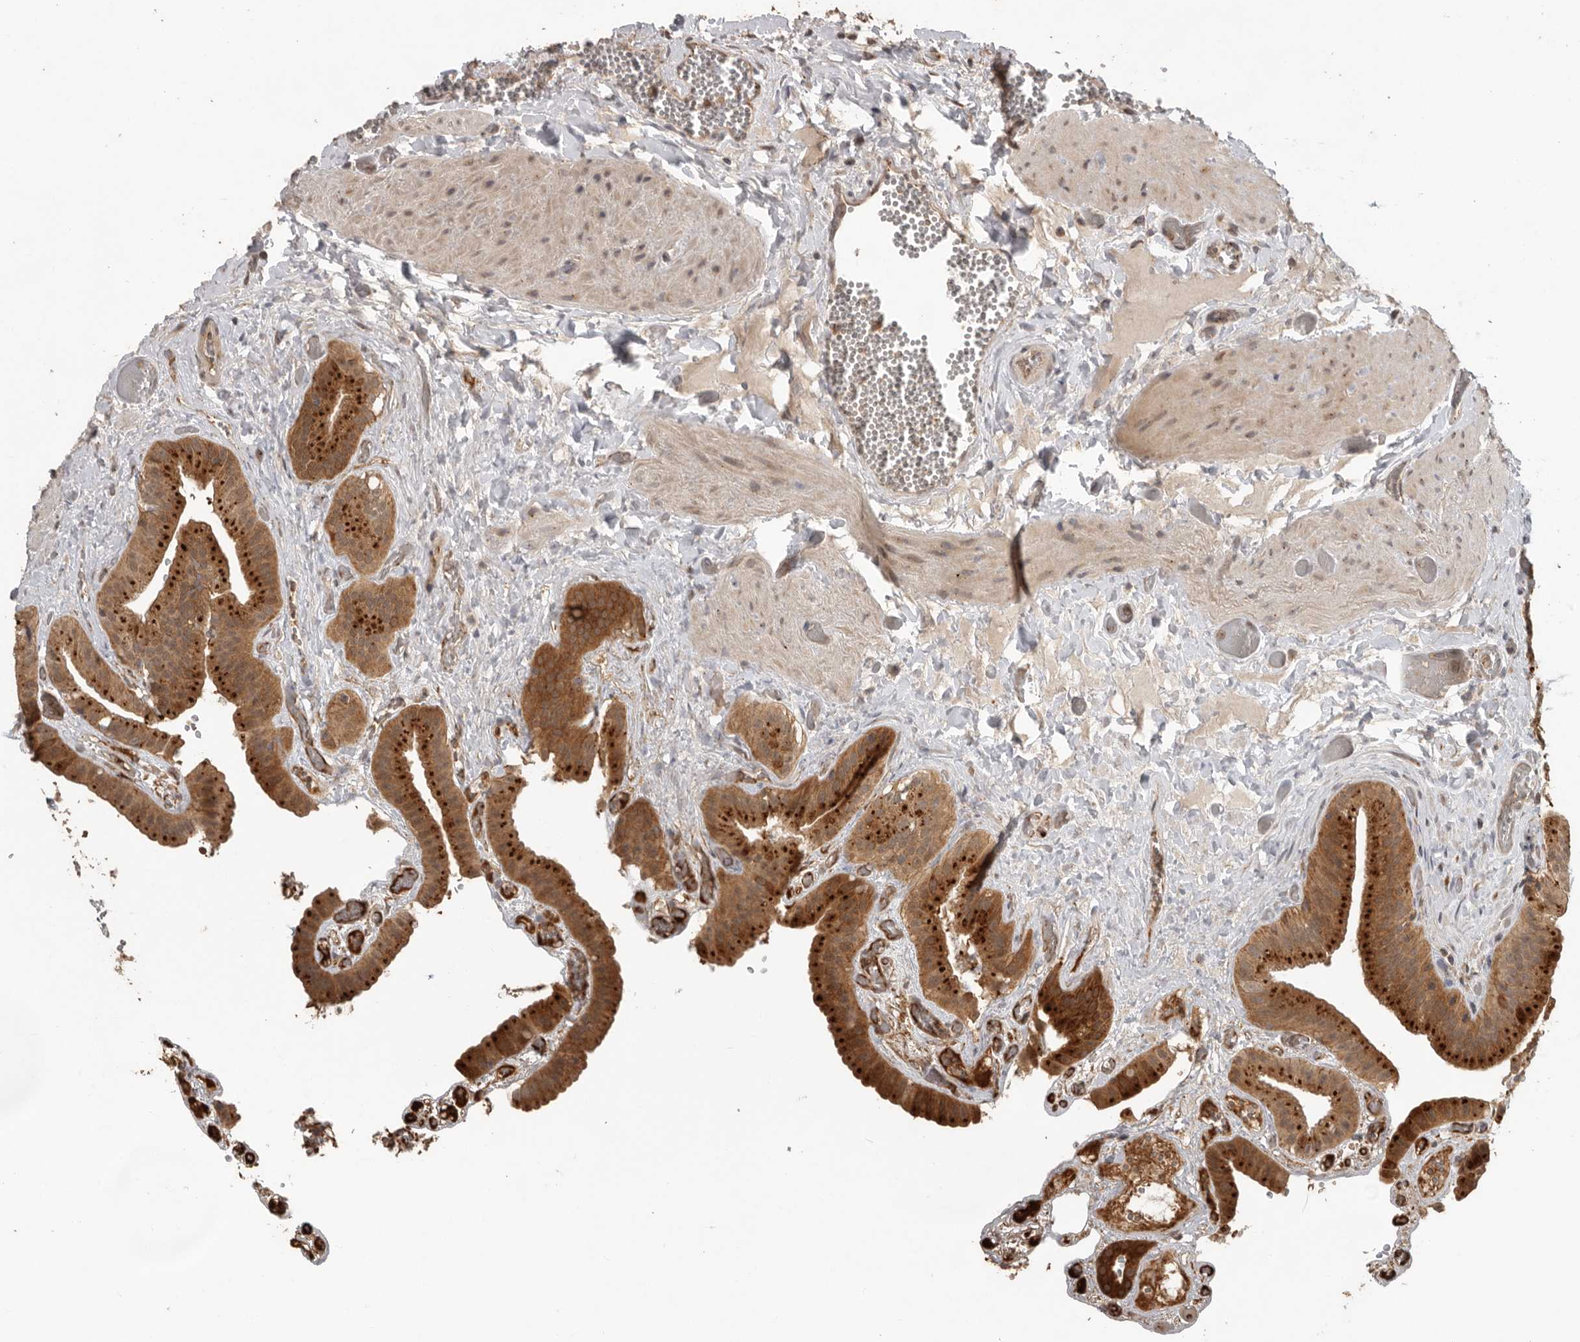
{"staining": {"intensity": "strong", "quantity": ">75%", "location": "cytoplasmic/membranous"}, "tissue": "gallbladder", "cell_type": "Glandular cells", "image_type": "normal", "snomed": [{"axis": "morphology", "description": "Normal tissue, NOS"}, {"axis": "topography", "description": "Gallbladder"}], "caption": "Immunohistochemistry staining of benign gallbladder, which demonstrates high levels of strong cytoplasmic/membranous positivity in about >75% of glandular cells indicating strong cytoplasmic/membranous protein expression. The staining was performed using DAB (3,3'-diaminobenzidine) (brown) for protein detection and nuclei were counterstained in hematoxylin (blue).", "gene": "CEP350", "patient": {"sex": "female", "age": 64}}